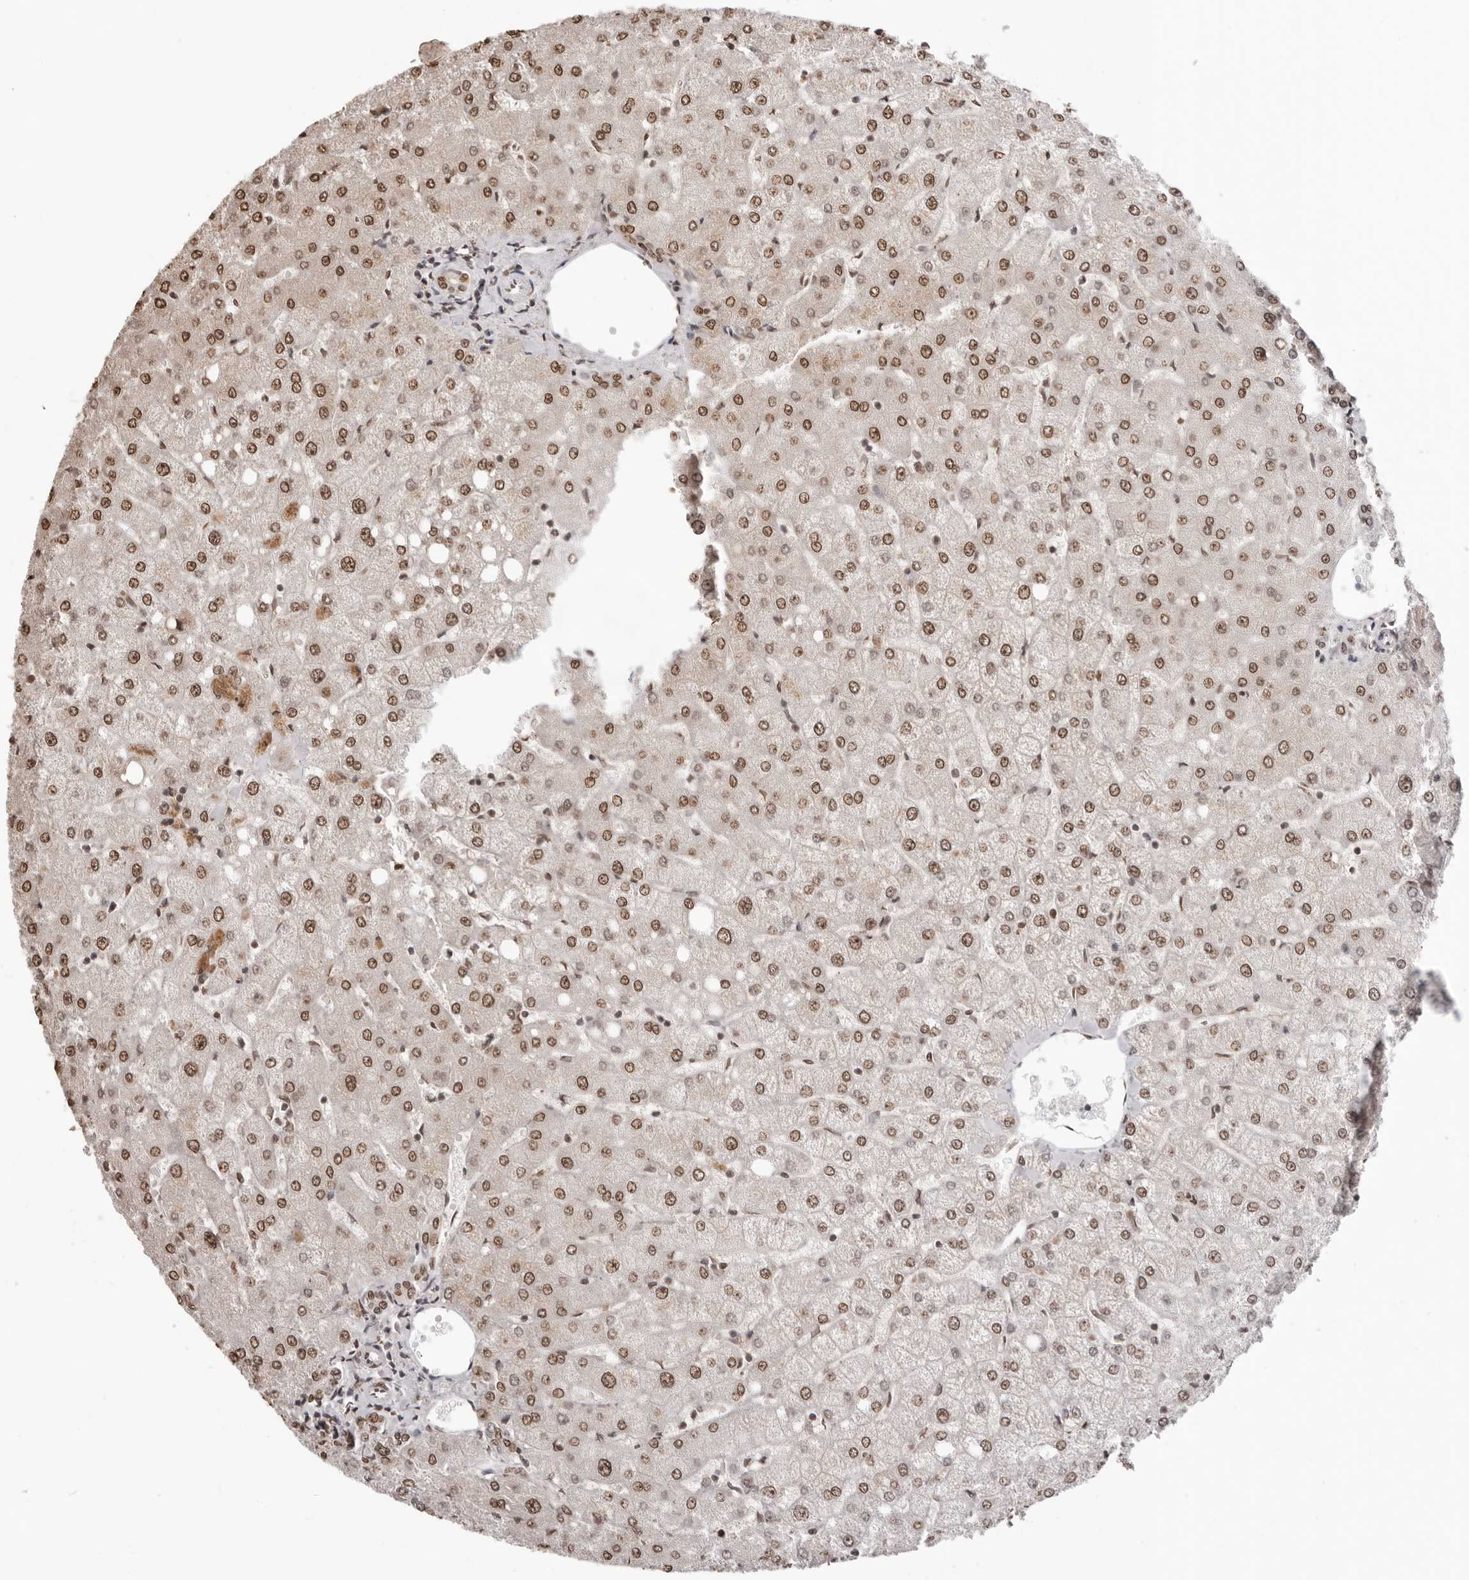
{"staining": {"intensity": "moderate", "quantity": ">75%", "location": "nuclear"}, "tissue": "liver", "cell_type": "Cholangiocytes", "image_type": "normal", "snomed": [{"axis": "morphology", "description": "Normal tissue, NOS"}, {"axis": "topography", "description": "Liver"}], "caption": "Moderate nuclear positivity for a protein is seen in approximately >75% of cholangiocytes of benign liver using IHC.", "gene": "OLIG3", "patient": {"sex": "female", "age": 54}}